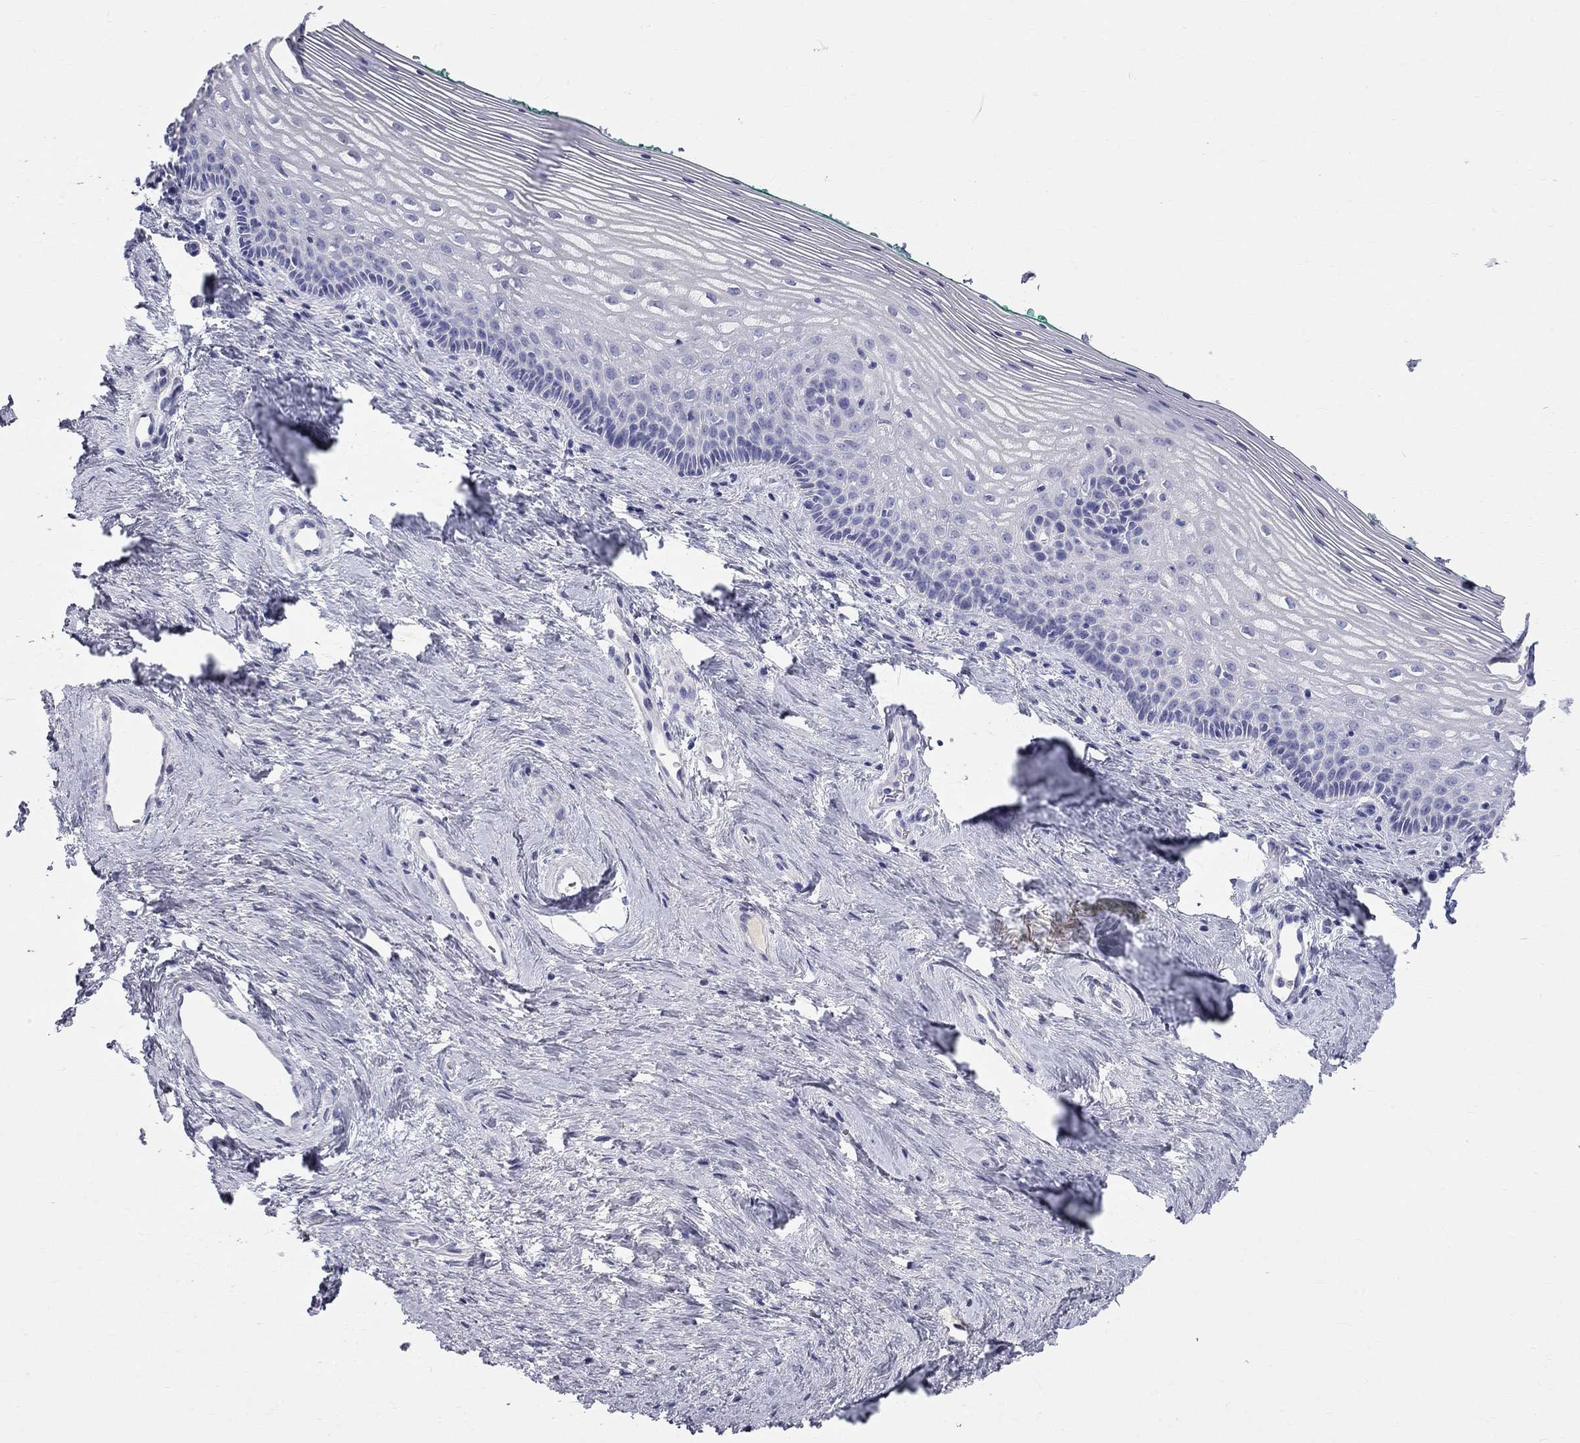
{"staining": {"intensity": "negative", "quantity": "none", "location": "none"}, "tissue": "vagina", "cell_type": "Squamous epithelial cells", "image_type": "normal", "snomed": [{"axis": "morphology", "description": "Normal tissue, NOS"}, {"axis": "topography", "description": "Vagina"}], "caption": "The IHC histopathology image has no significant positivity in squamous epithelial cells of vagina. (Brightfield microscopy of DAB (3,3'-diaminobenzidine) IHC at high magnification).", "gene": "PHOX2B", "patient": {"sex": "female", "age": 45}}